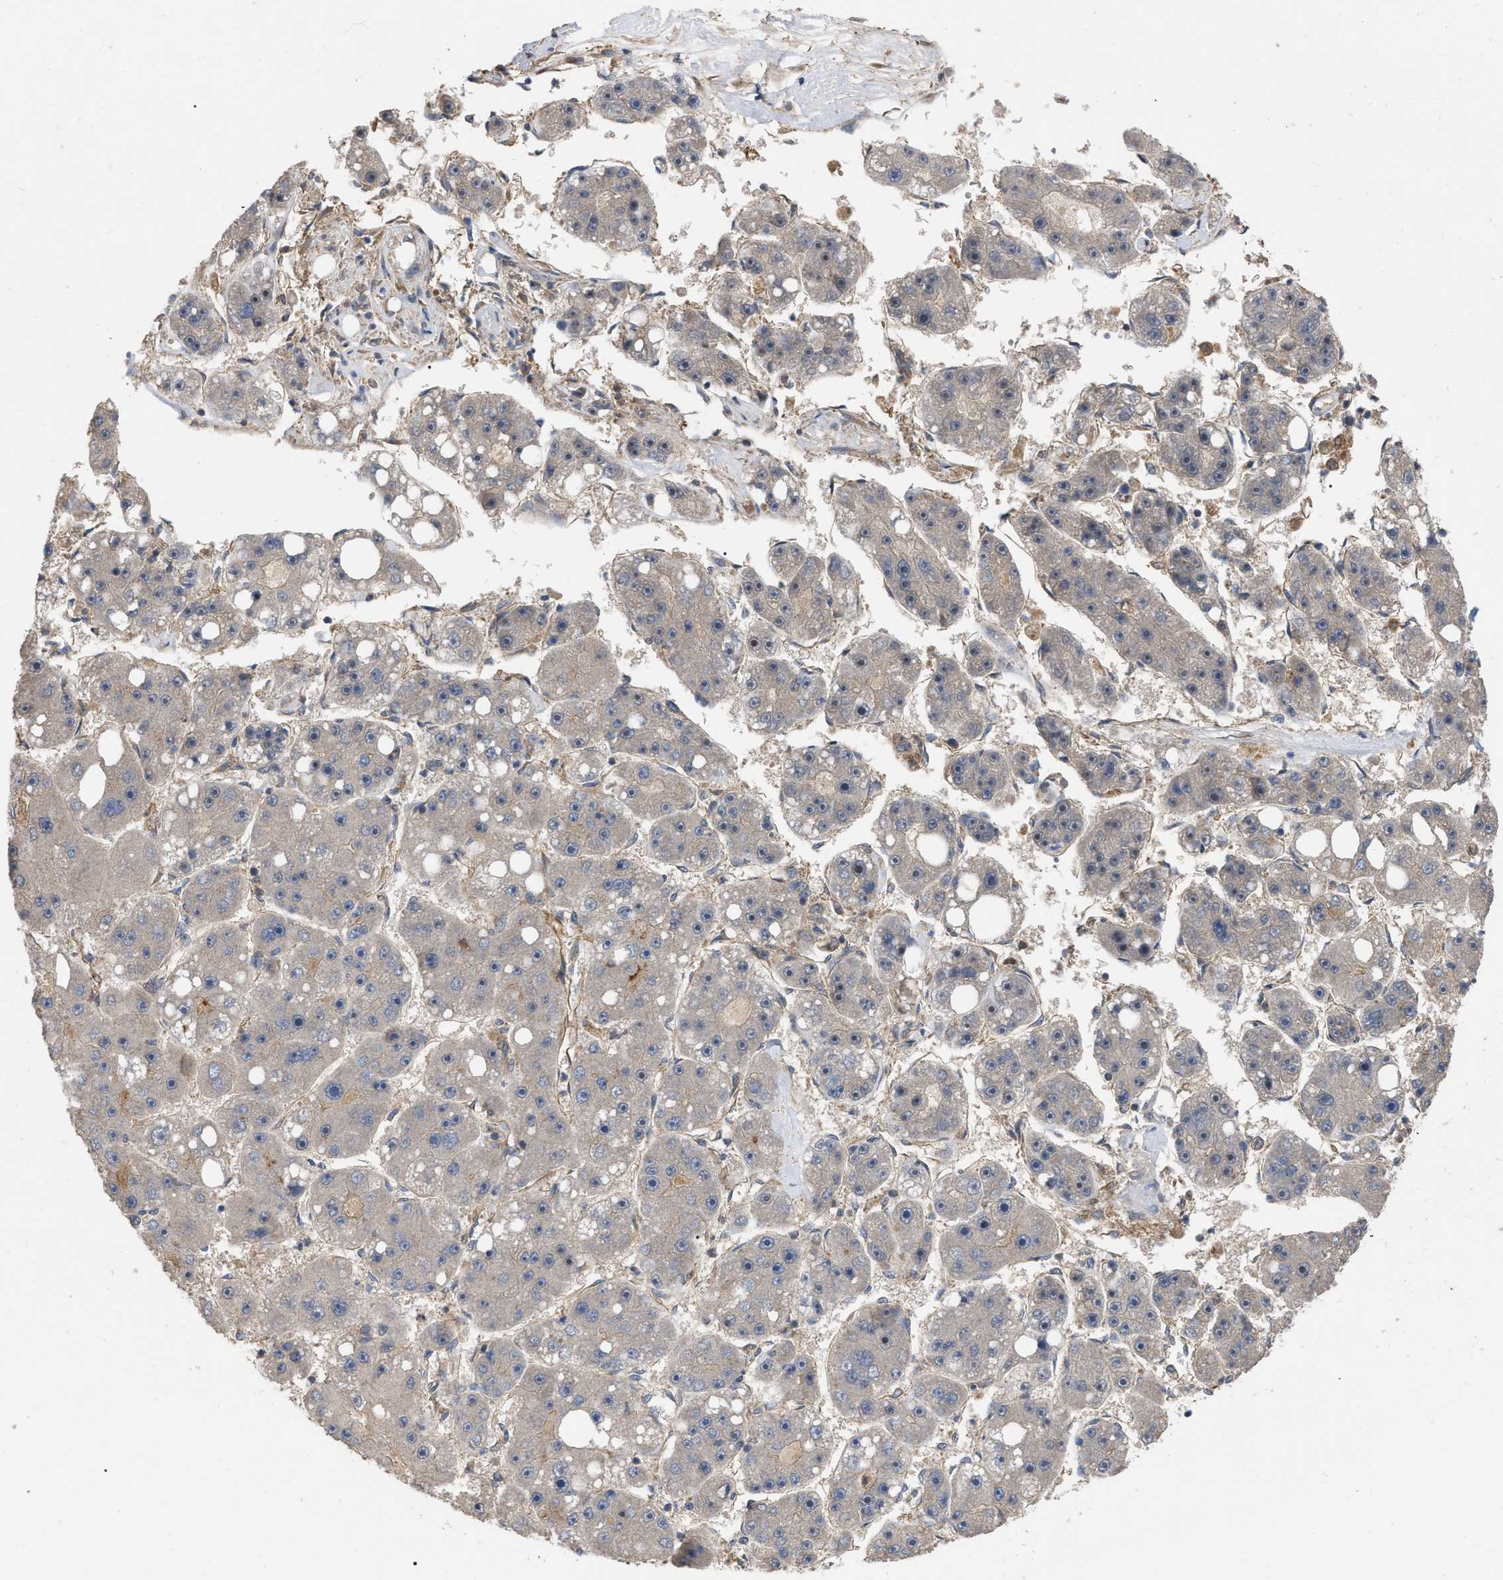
{"staining": {"intensity": "weak", "quantity": "<25%", "location": "cytoplasmic/membranous"}, "tissue": "liver cancer", "cell_type": "Tumor cells", "image_type": "cancer", "snomed": [{"axis": "morphology", "description": "Carcinoma, Hepatocellular, NOS"}, {"axis": "topography", "description": "Liver"}], "caption": "IHC image of human hepatocellular carcinoma (liver) stained for a protein (brown), which shows no staining in tumor cells.", "gene": "RABEP1", "patient": {"sex": "female", "age": 61}}